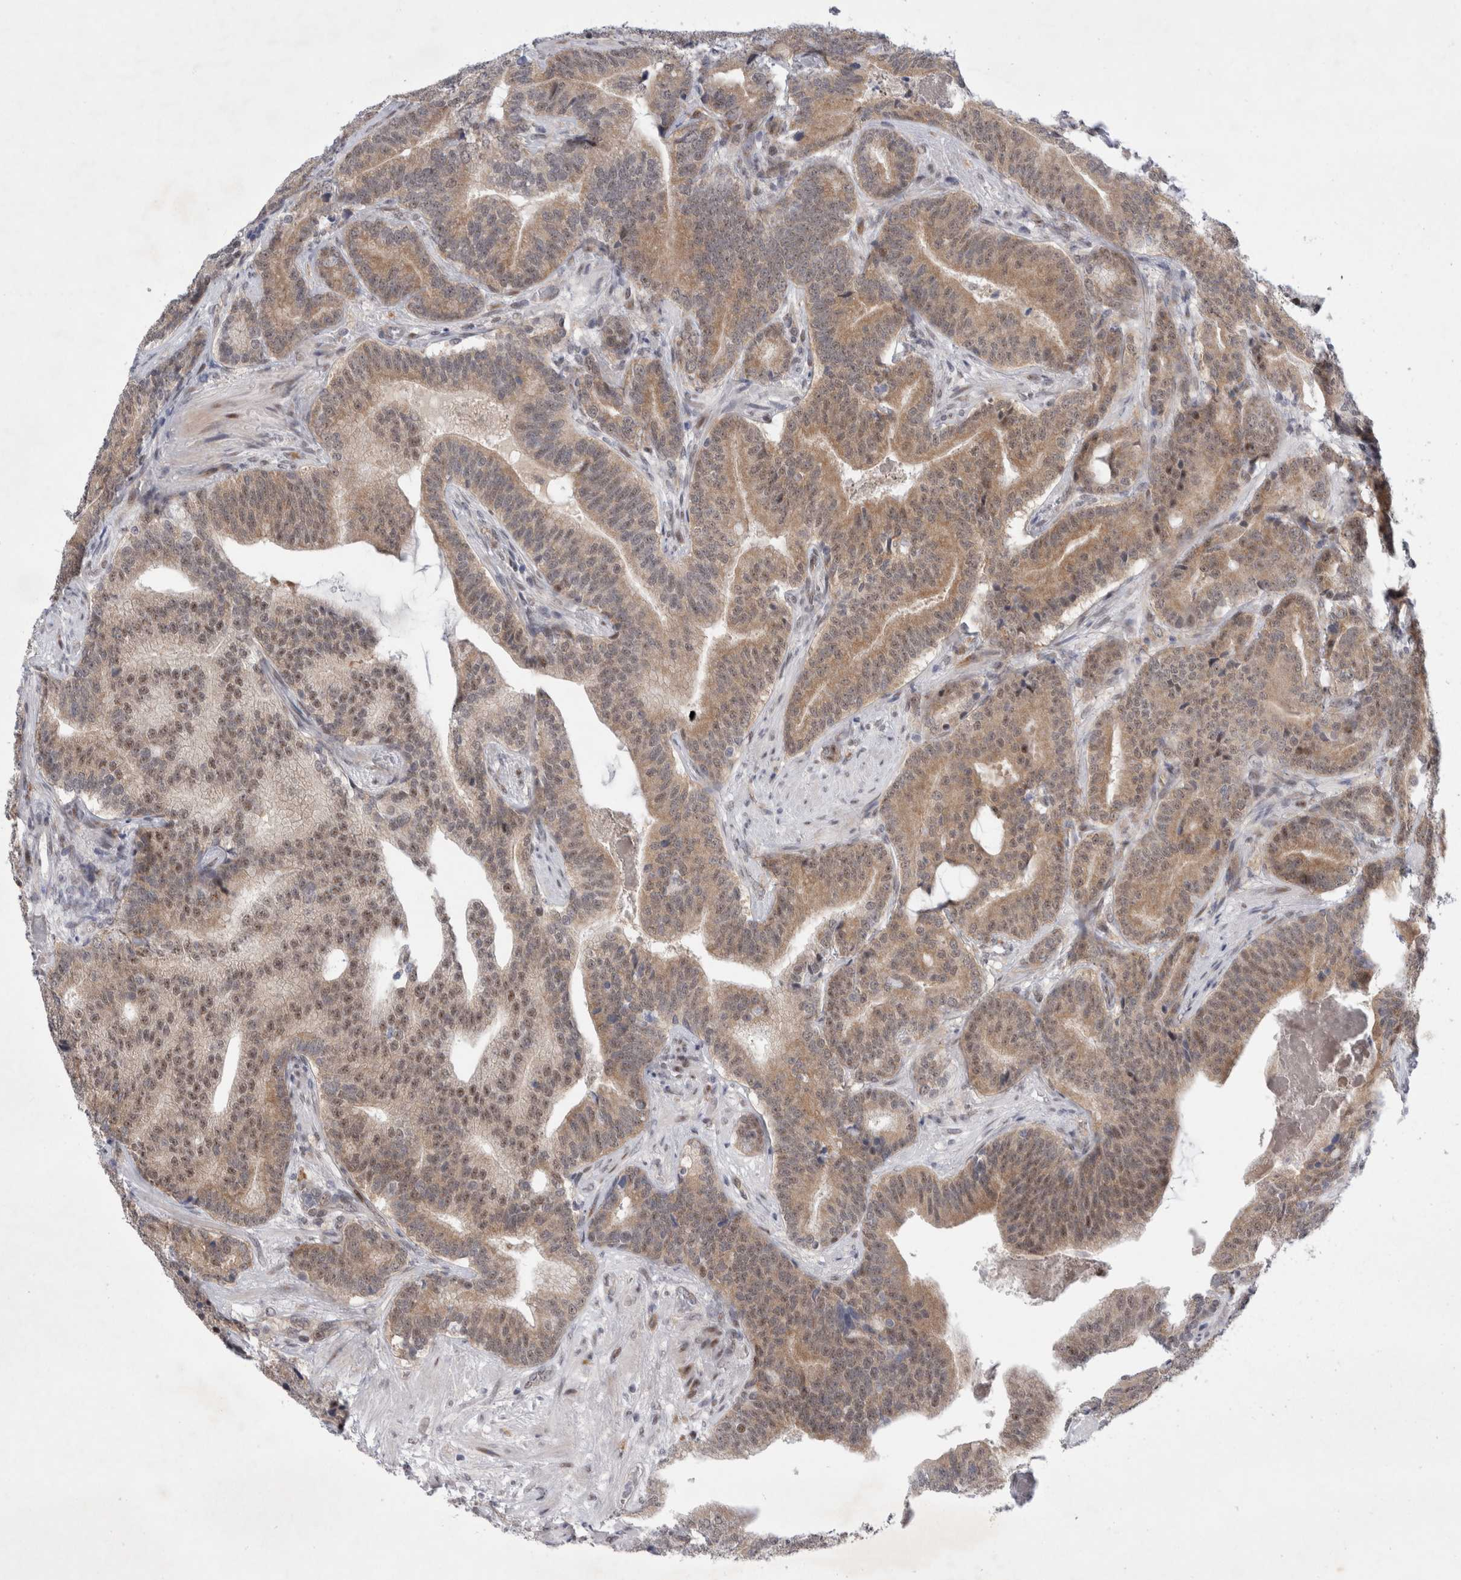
{"staining": {"intensity": "moderate", "quantity": ">75%", "location": "cytoplasmic/membranous,nuclear"}, "tissue": "prostate cancer", "cell_type": "Tumor cells", "image_type": "cancer", "snomed": [{"axis": "morphology", "description": "Adenocarcinoma, High grade"}, {"axis": "topography", "description": "Prostate"}], "caption": "Immunohistochemistry (IHC) image of prostate cancer (adenocarcinoma (high-grade)) stained for a protein (brown), which exhibits medium levels of moderate cytoplasmic/membranous and nuclear staining in about >75% of tumor cells.", "gene": "WIPF2", "patient": {"sex": "male", "age": 55}}